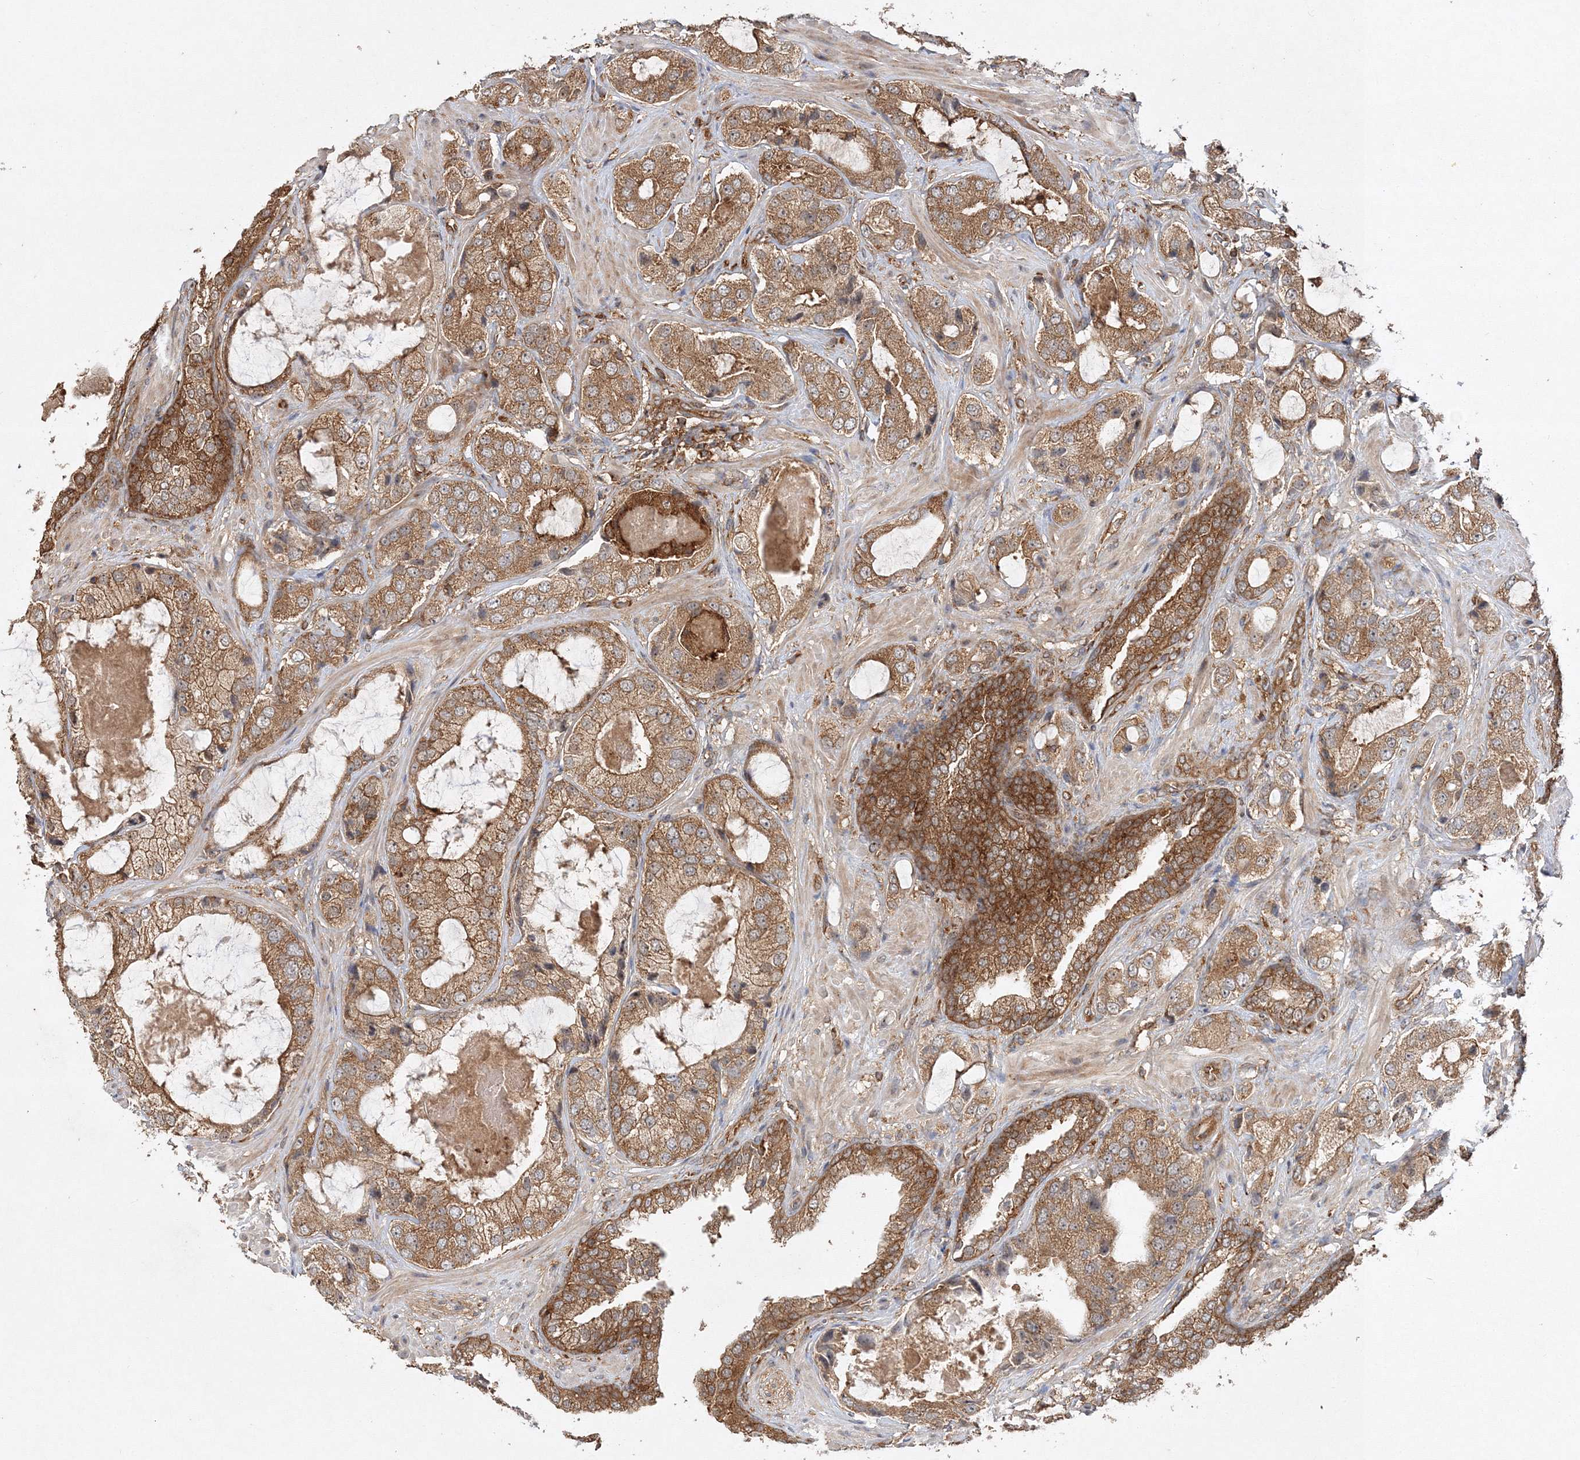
{"staining": {"intensity": "moderate", "quantity": ">75%", "location": "cytoplasmic/membranous"}, "tissue": "prostate cancer", "cell_type": "Tumor cells", "image_type": "cancer", "snomed": [{"axis": "morphology", "description": "Normal tissue, NOS"}, {"axis": "morphology", "description": "Adenocarcinoma, High grade"}, {"axis": "topography", "description": "Prostate"}, {"axis": "topography", "description": "Peripheral nerve tissue"}], "caption": "Brown immunohistochemical staining in human prostate cancer demonstrates moderate cytoplasmic/membranous staining in about >75% of tumor cells.", "gene": "WDR37", "patient": {"sex": "male", "age": 59}}